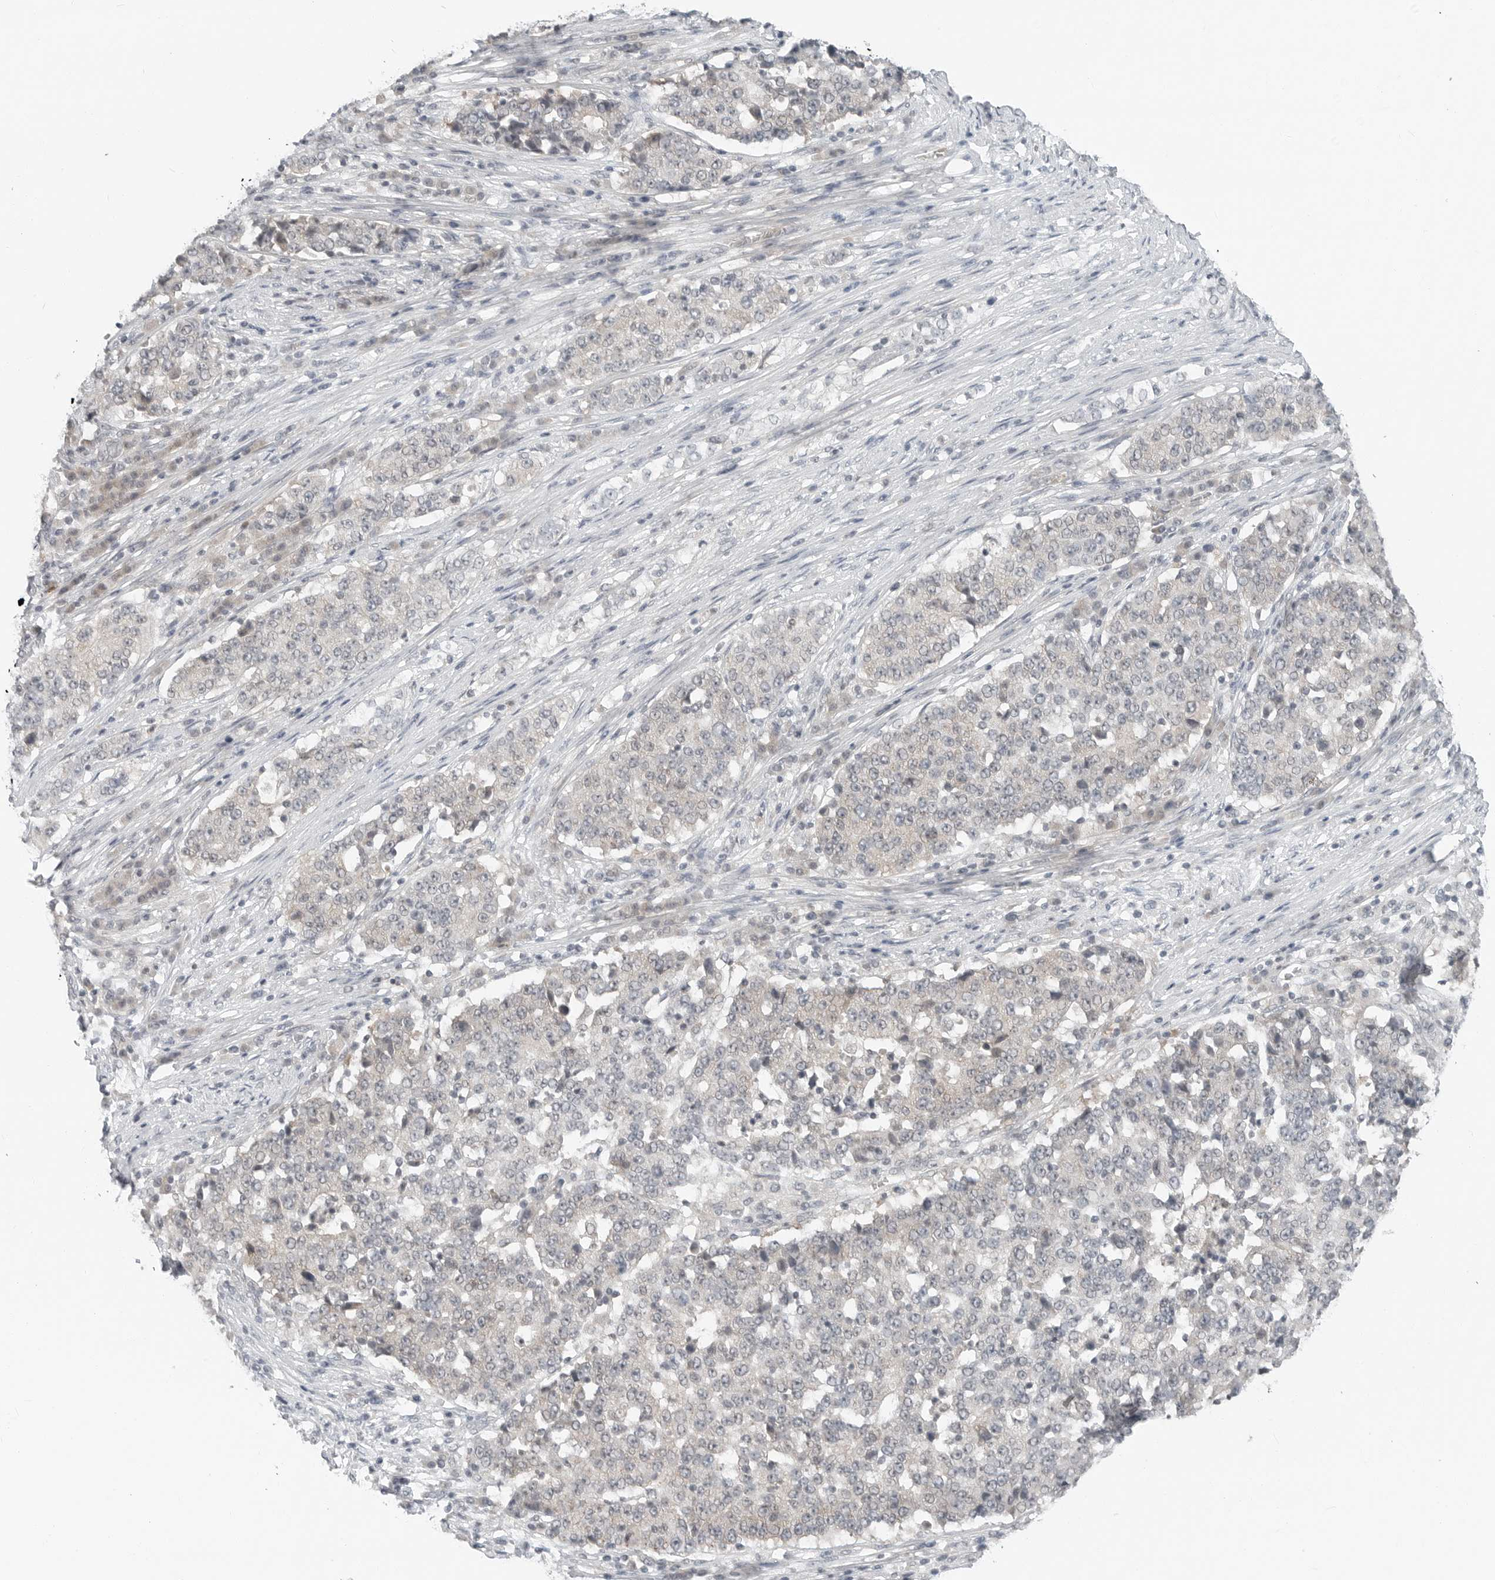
{"staining": {"intensity": "negative", "quantity": "none", "location": "none"}, "tissue": "stomach cancer", "cell_type": "Tumor cells", "image_type": "cancer", "snomed": [{"axis": "morphology", "description": "Adenocarcinoma, NOS"}, {"axis": "topography", "description": "Stomach"}], "caption": "This is an immunohistochemistry histopathology image of stomach cancer. There is no positivity in tumor cells.", "gene": "FCRLB", "patient": {"sex": "male", "age": 59}}